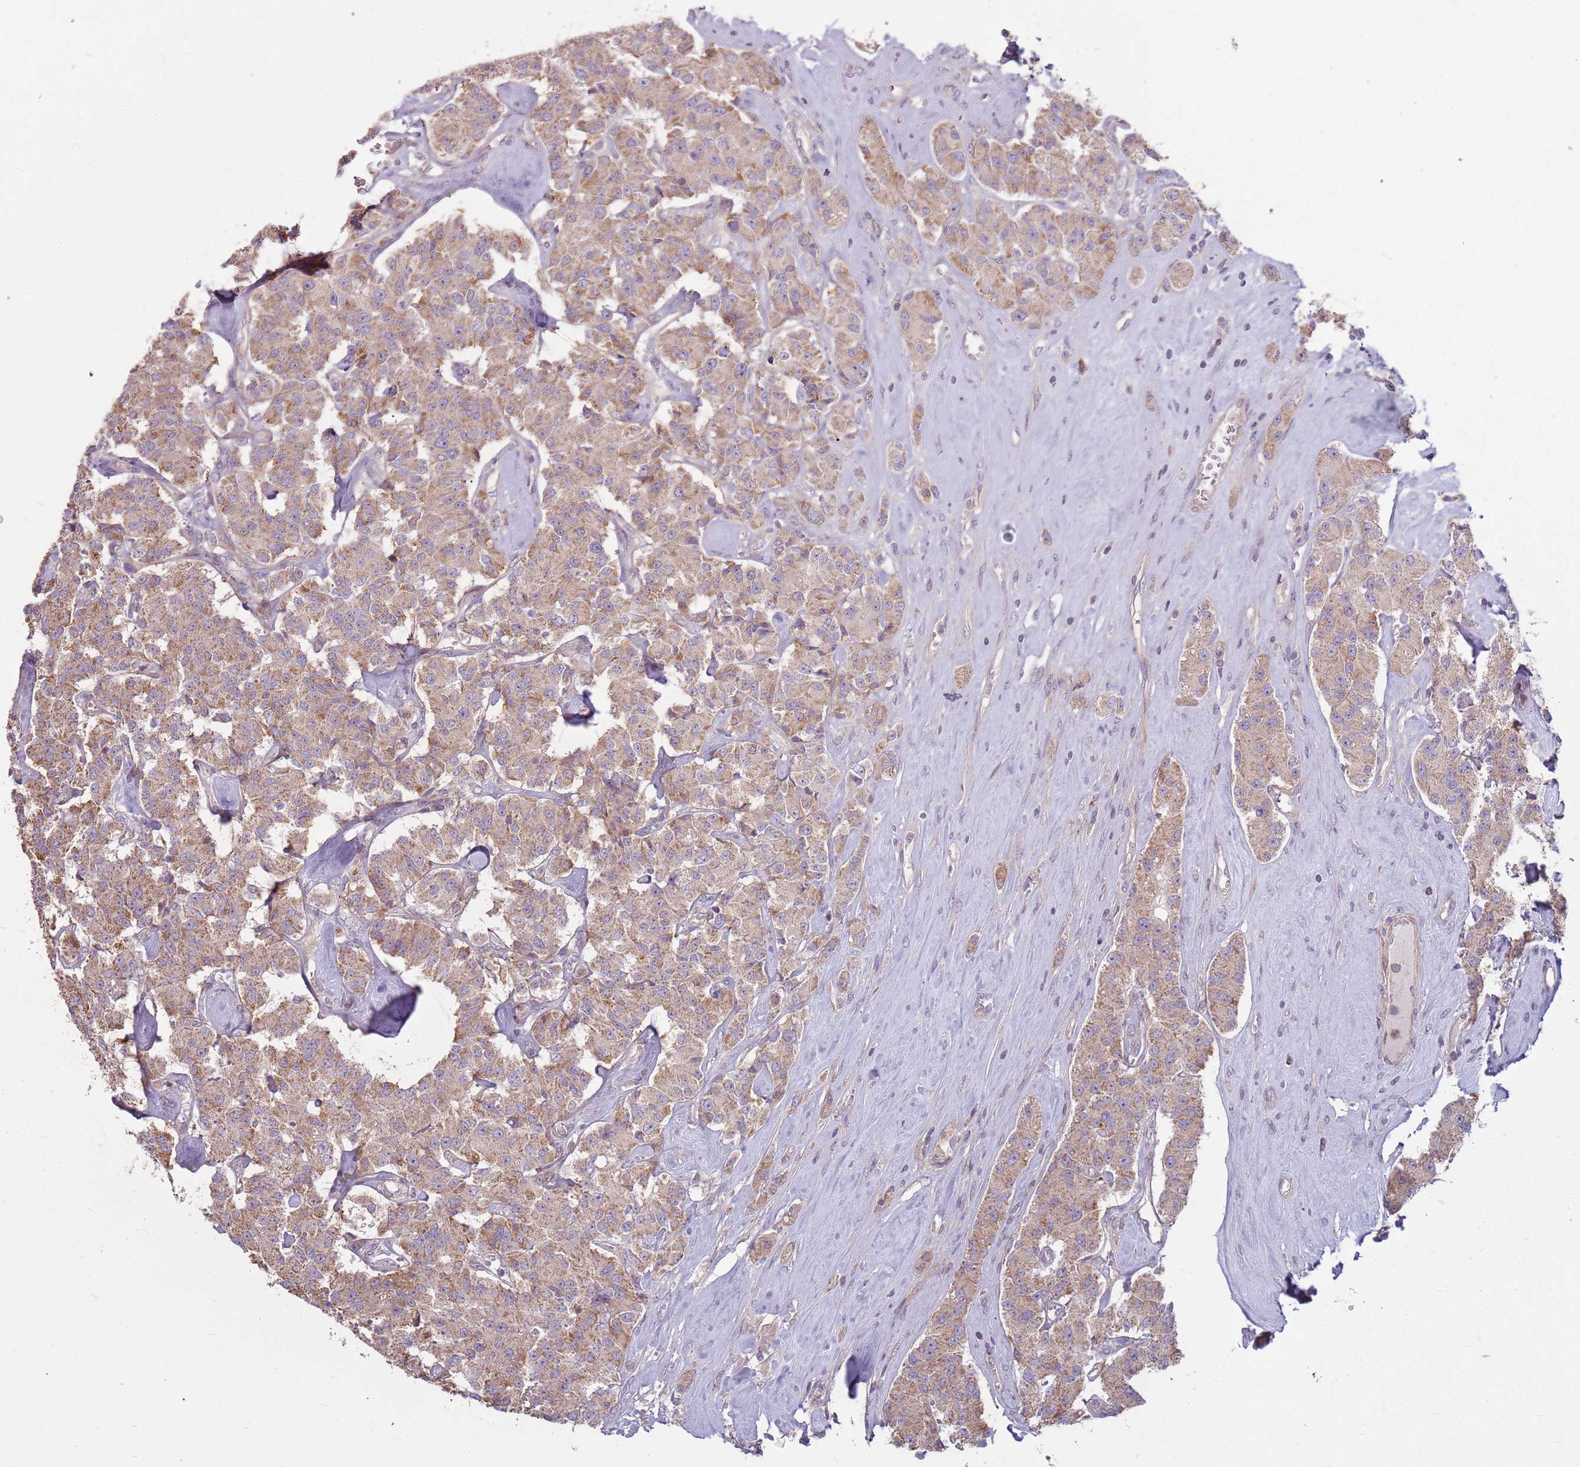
{"staining": {"intensity": "moderate", "quantity": ">75%", "location": "cytoplasmic/membranous"}, "tissue": "carcinoid", "cell_type": "Tumor cells", "image_type": "cancer", "snomed": [{"axis": "morphology", "description": "Carcinoid, malignant, NOS"}, {"axis": "topography", "description": "Pancreas"}], "caption": "Approximately >75% of tumor cells in human malignant carcinoid display moderate cytoplasmic/membranous protein staining as visualized by brown immunohistochemical staining.", "gene": "RPL21", "patient": {"sex": "male", "age": 41}}